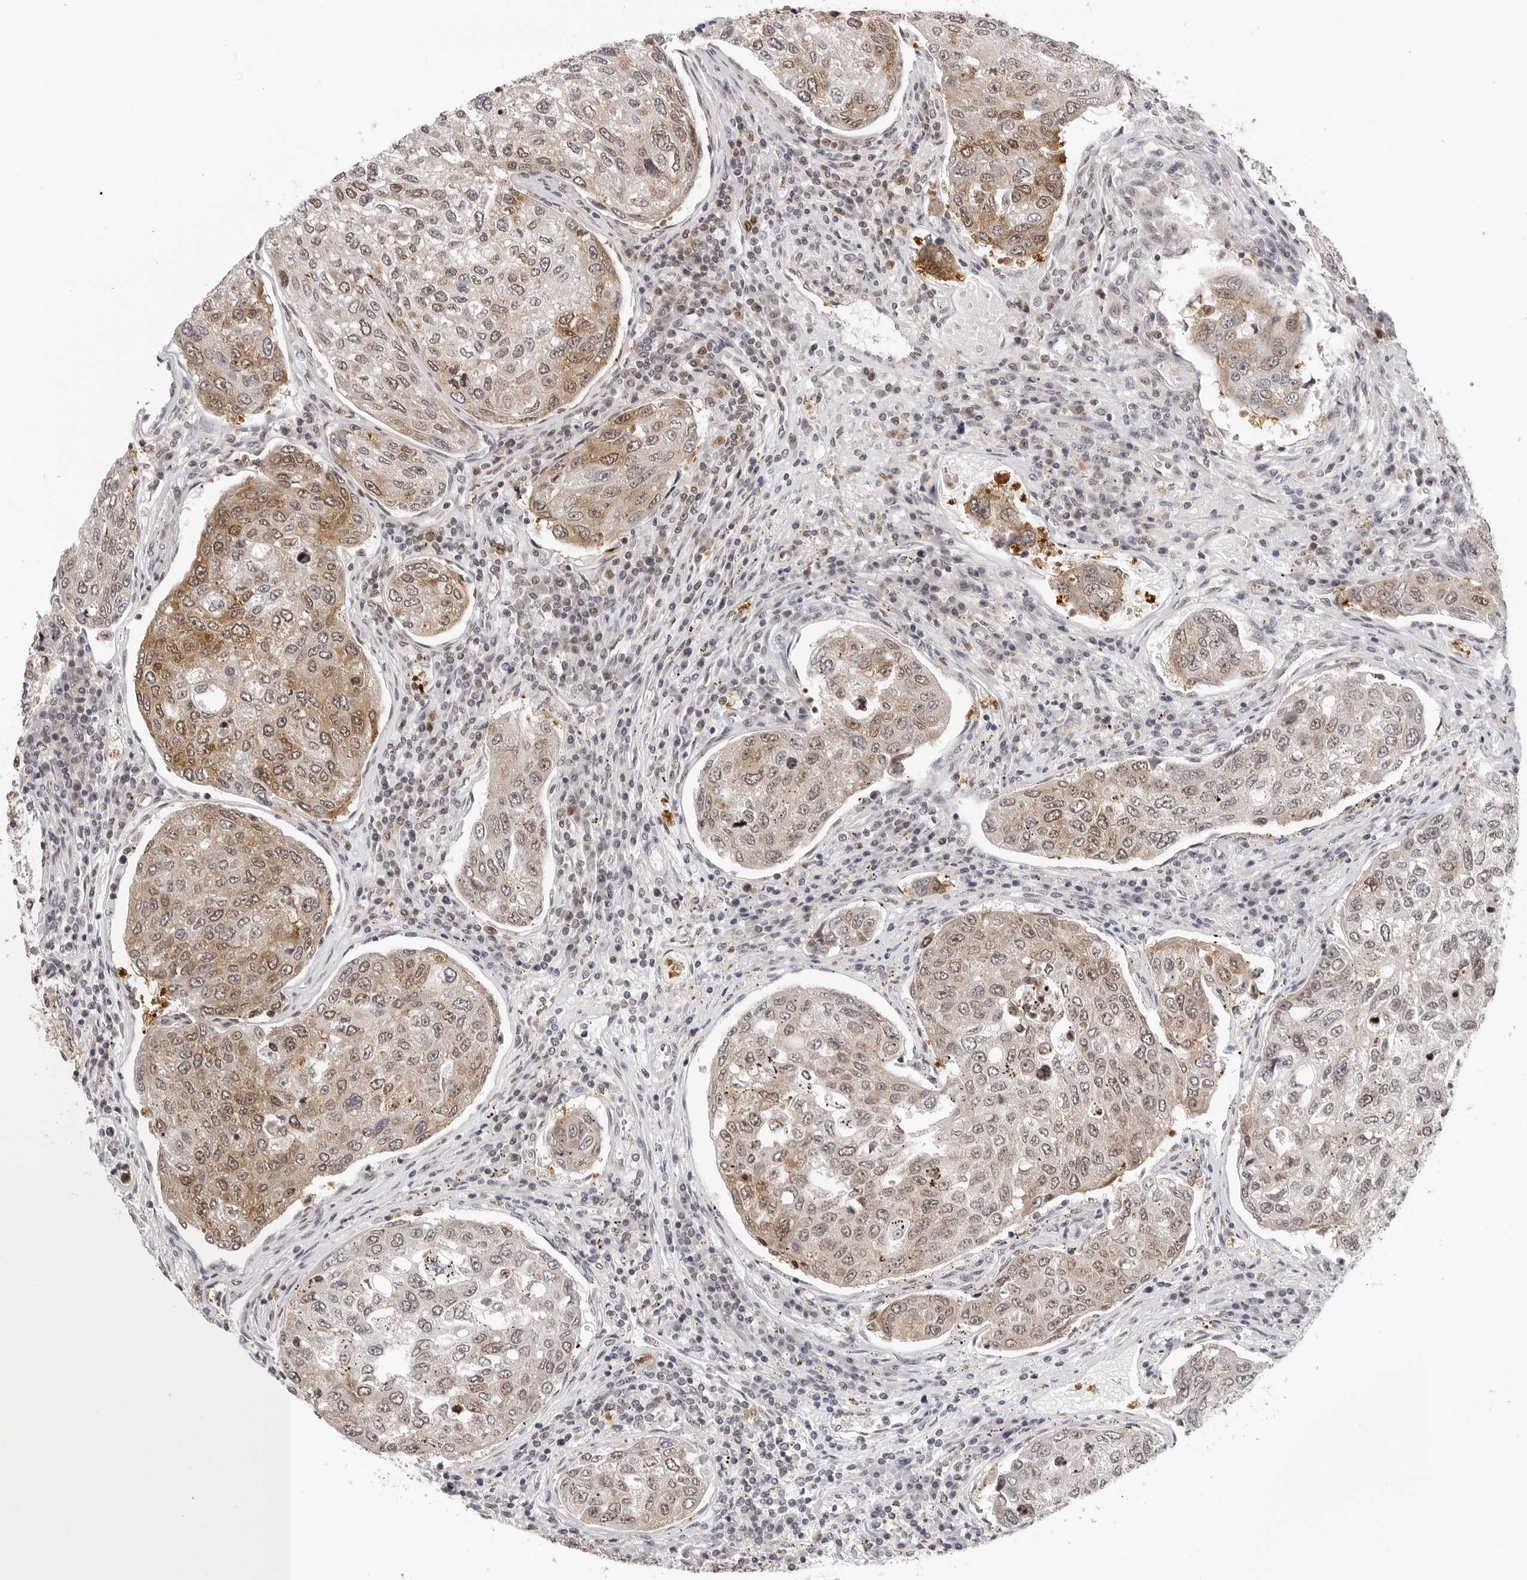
{"staining": {"intensity": "strong", "quantity": ">75%", "location": "cytoplasmic/membranous"}, "tissue": "urothelial cancer", "cell_type": "Tumor cells", "image_type": "cancer", "snomed": [{"axis": "morphology", "description": "Urothelial carcinoma, High grade"}, {"axis": "topography", "description": "Lymph node"}, {"axis": "topography", "description": "Urinary bladder"}], "caption": "A histopathology image of human high-grade urothelial carcinoma stained for a protein demonstrates strong cytoplasmic/membranous brown staining in tumor cells.", "gene": "WDR77", "patient": {"sex": "male", "age": 51}}